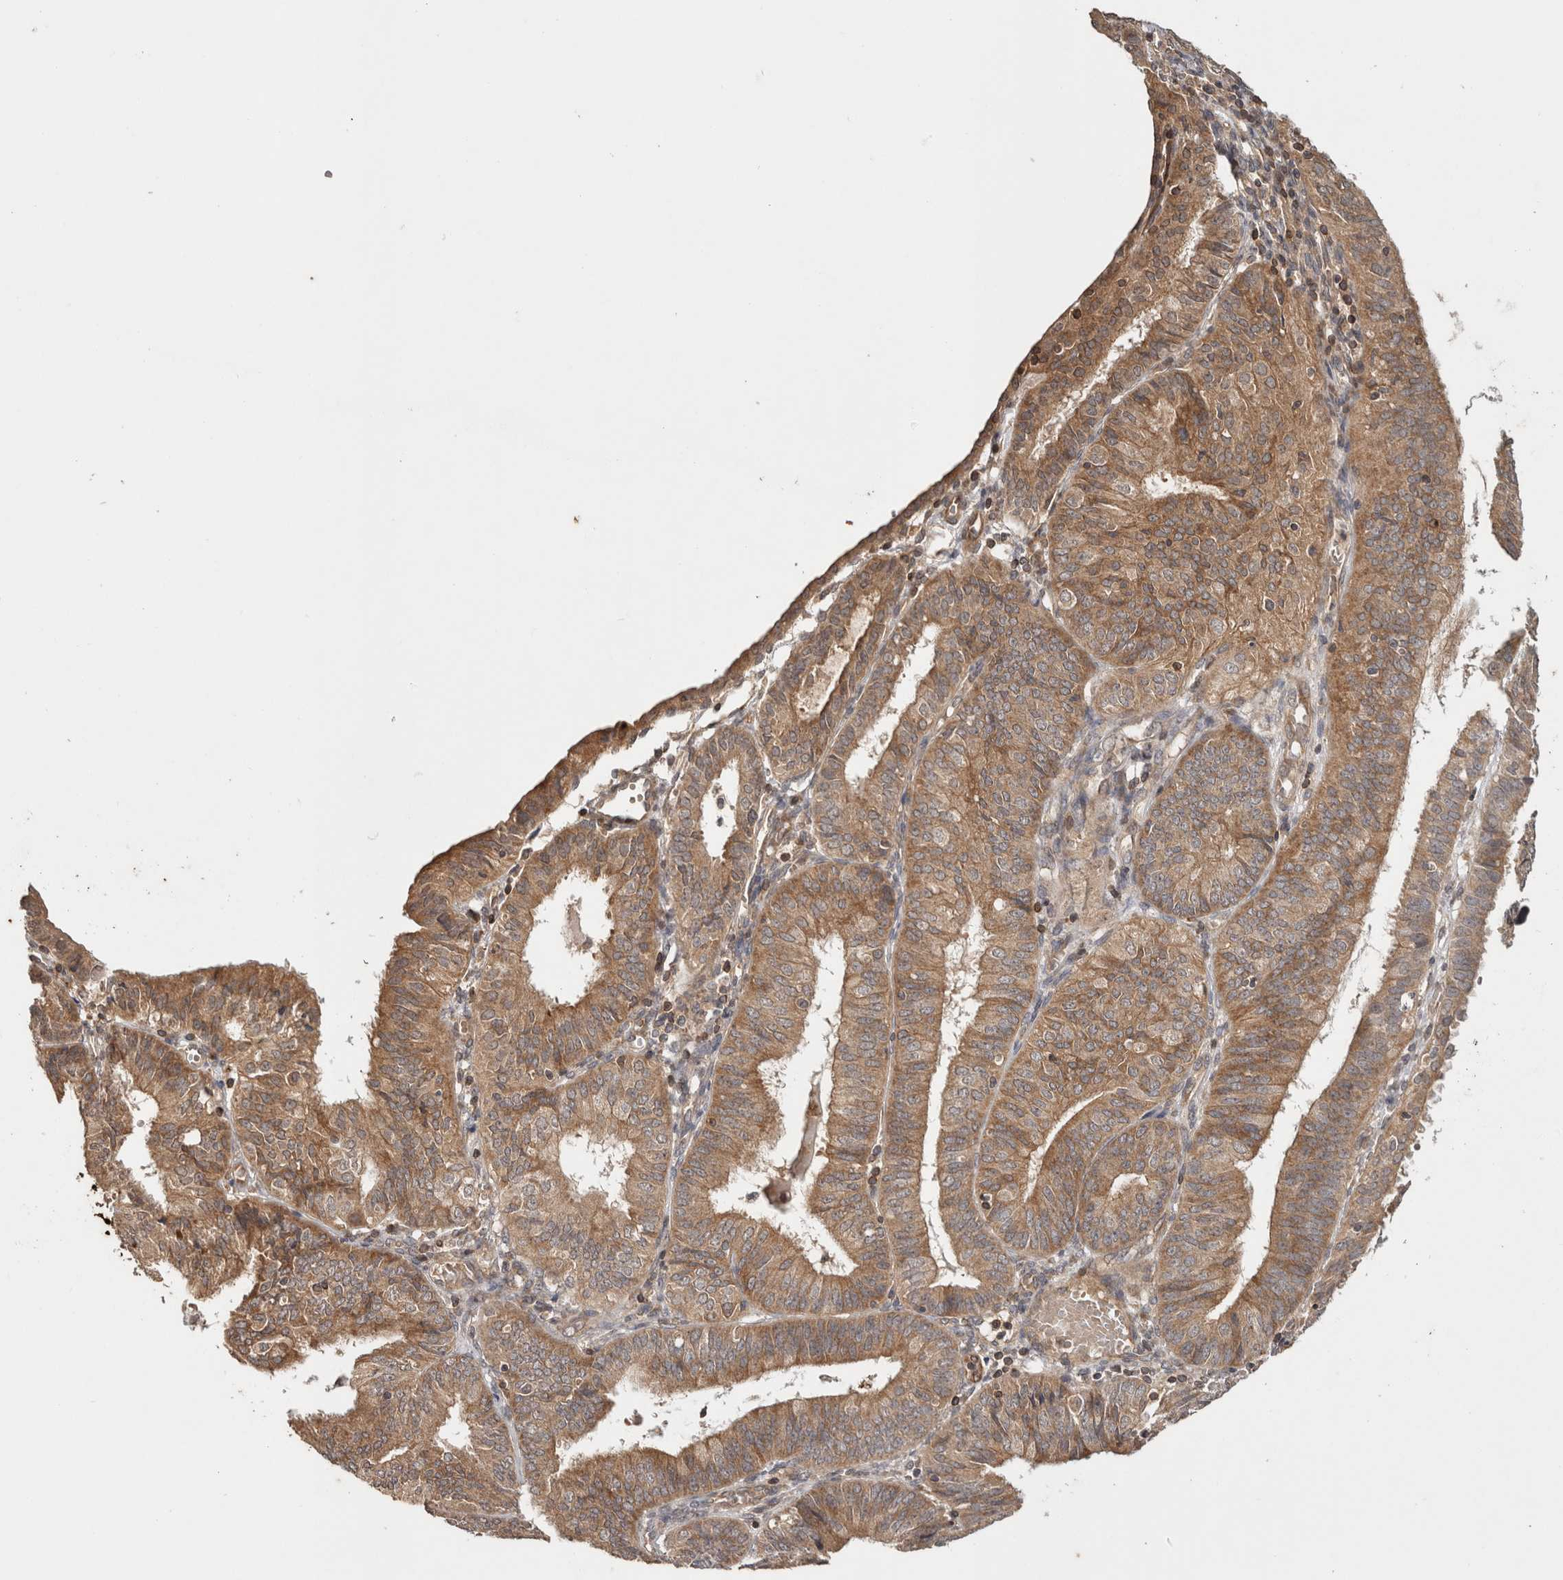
{"staining": {"intensity": "moderate", "quantity": ">75%", "location": "cytoplasmic/membranous"}, "tissue": "endometrial cancer", "cell_type": "Tumor cells", "image_type": "cancer", "snomed": [{"axis": "morphology", "description": "Adenocarcinoma, NOS"}, {"axis": "topography", "description": "Endometrium"}], "caption": "Adenocarcinoma (endometrial) stained with DAB (3,3'-diaminobenzidine) immunohistochemistry (IHC) shows medium levels of moderate cytoplasmic/membranous positivity in about >75% of tumor cells. (DAB (3,3'-diaminobenzidine) IHC with brightfield microscopy, high magnification).", "gene": "HMOX2", "patient": {"sex": "female", "age": 58}}